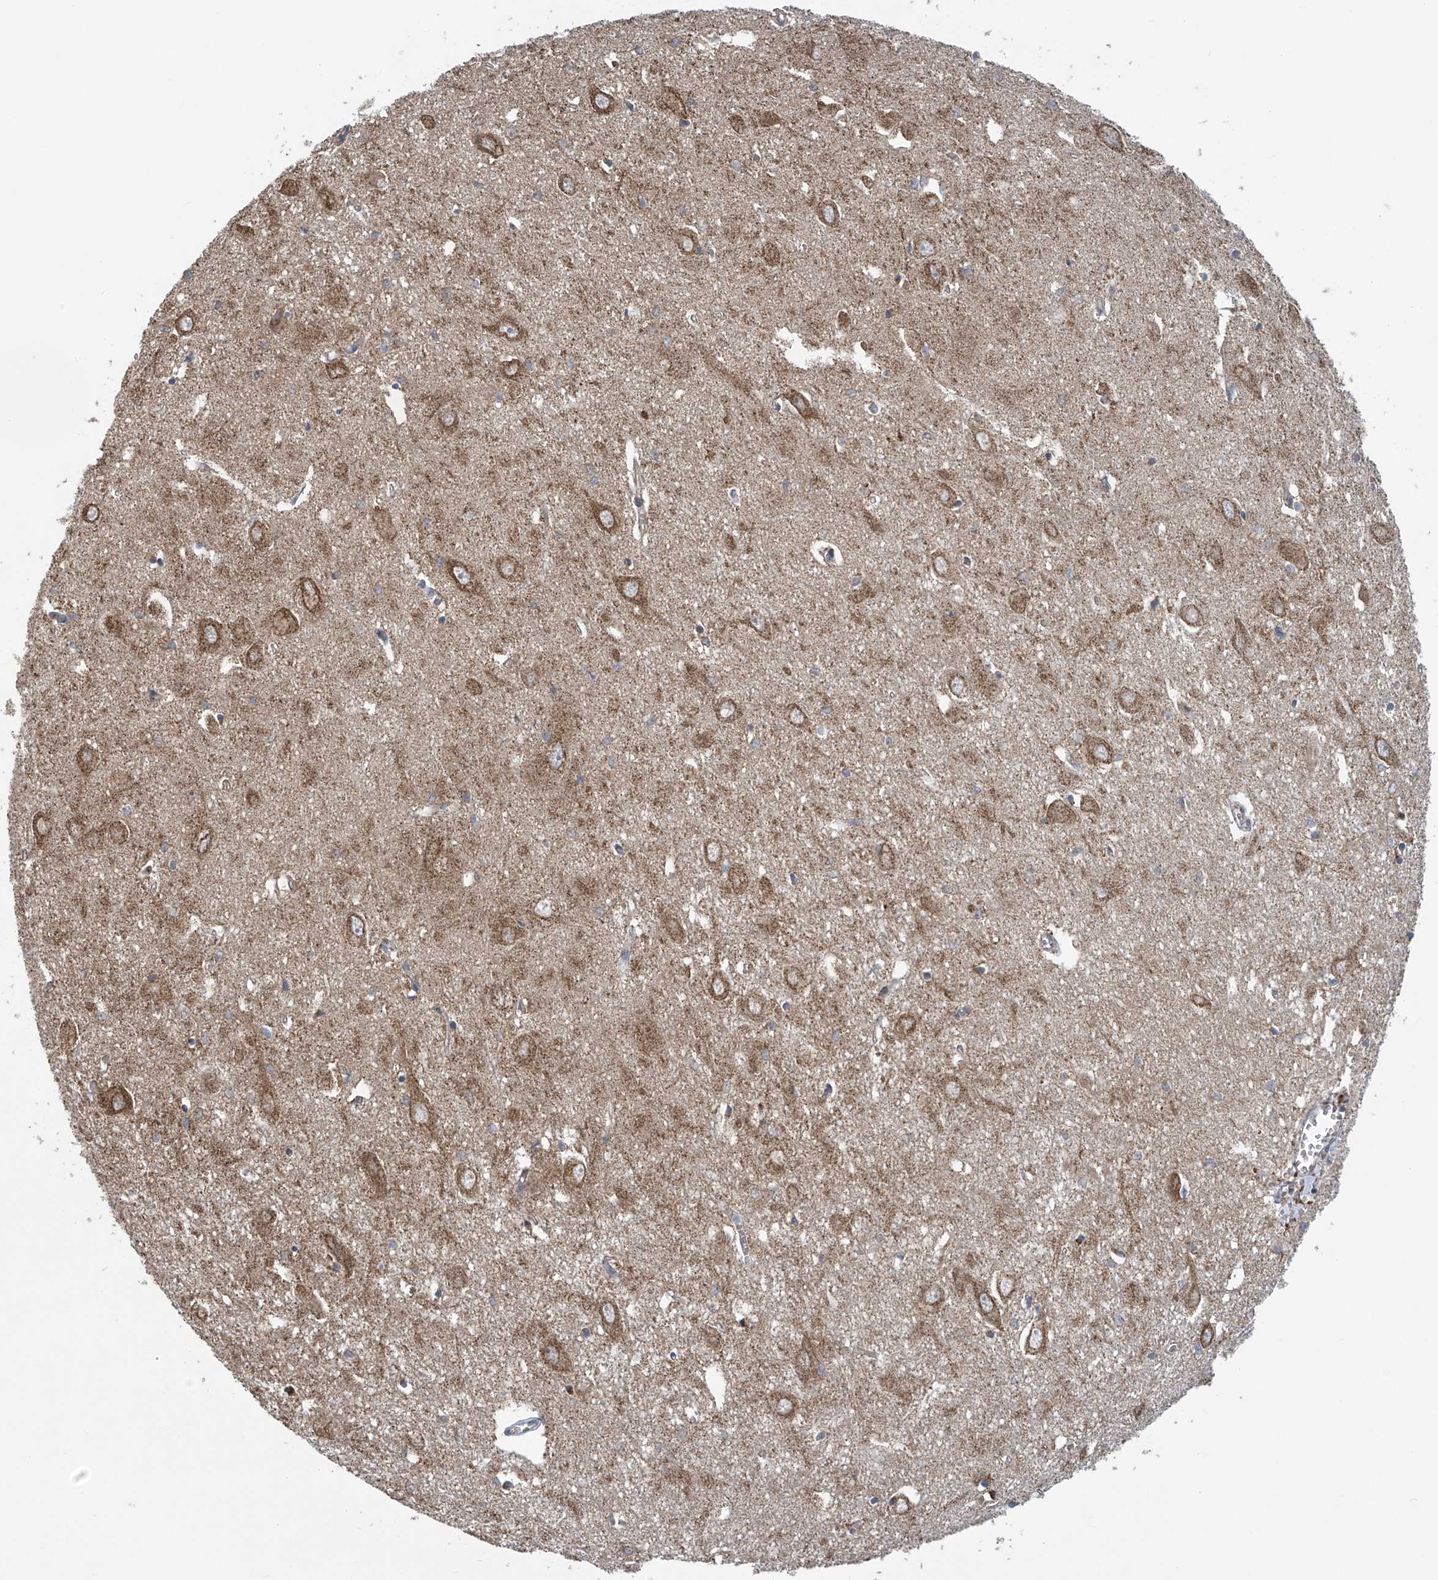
{"staining": {"intensity": "weak", "quantity": "25%-75%", "location": "cytoplasmic/membranous"}, "tissue": "hippocampus", "cell_type": "Glial cells", "image_type": "normal", "snomed": [{"axis": "morphology", "description": "Normal tissue, NOS"}, {"axis": "topography", "description": "Hippocampus"}], "caption": "Hippocampus stained with DAB (3,3'-diaminobenzidine) immunohistochemistry (IHC) exhibits low levels of weak cytoplasmic/membranous expression in approximately 25%-75% of glial cells.", "gene": "COMMD1", "patient": {"sex": "female", "age": 64}}